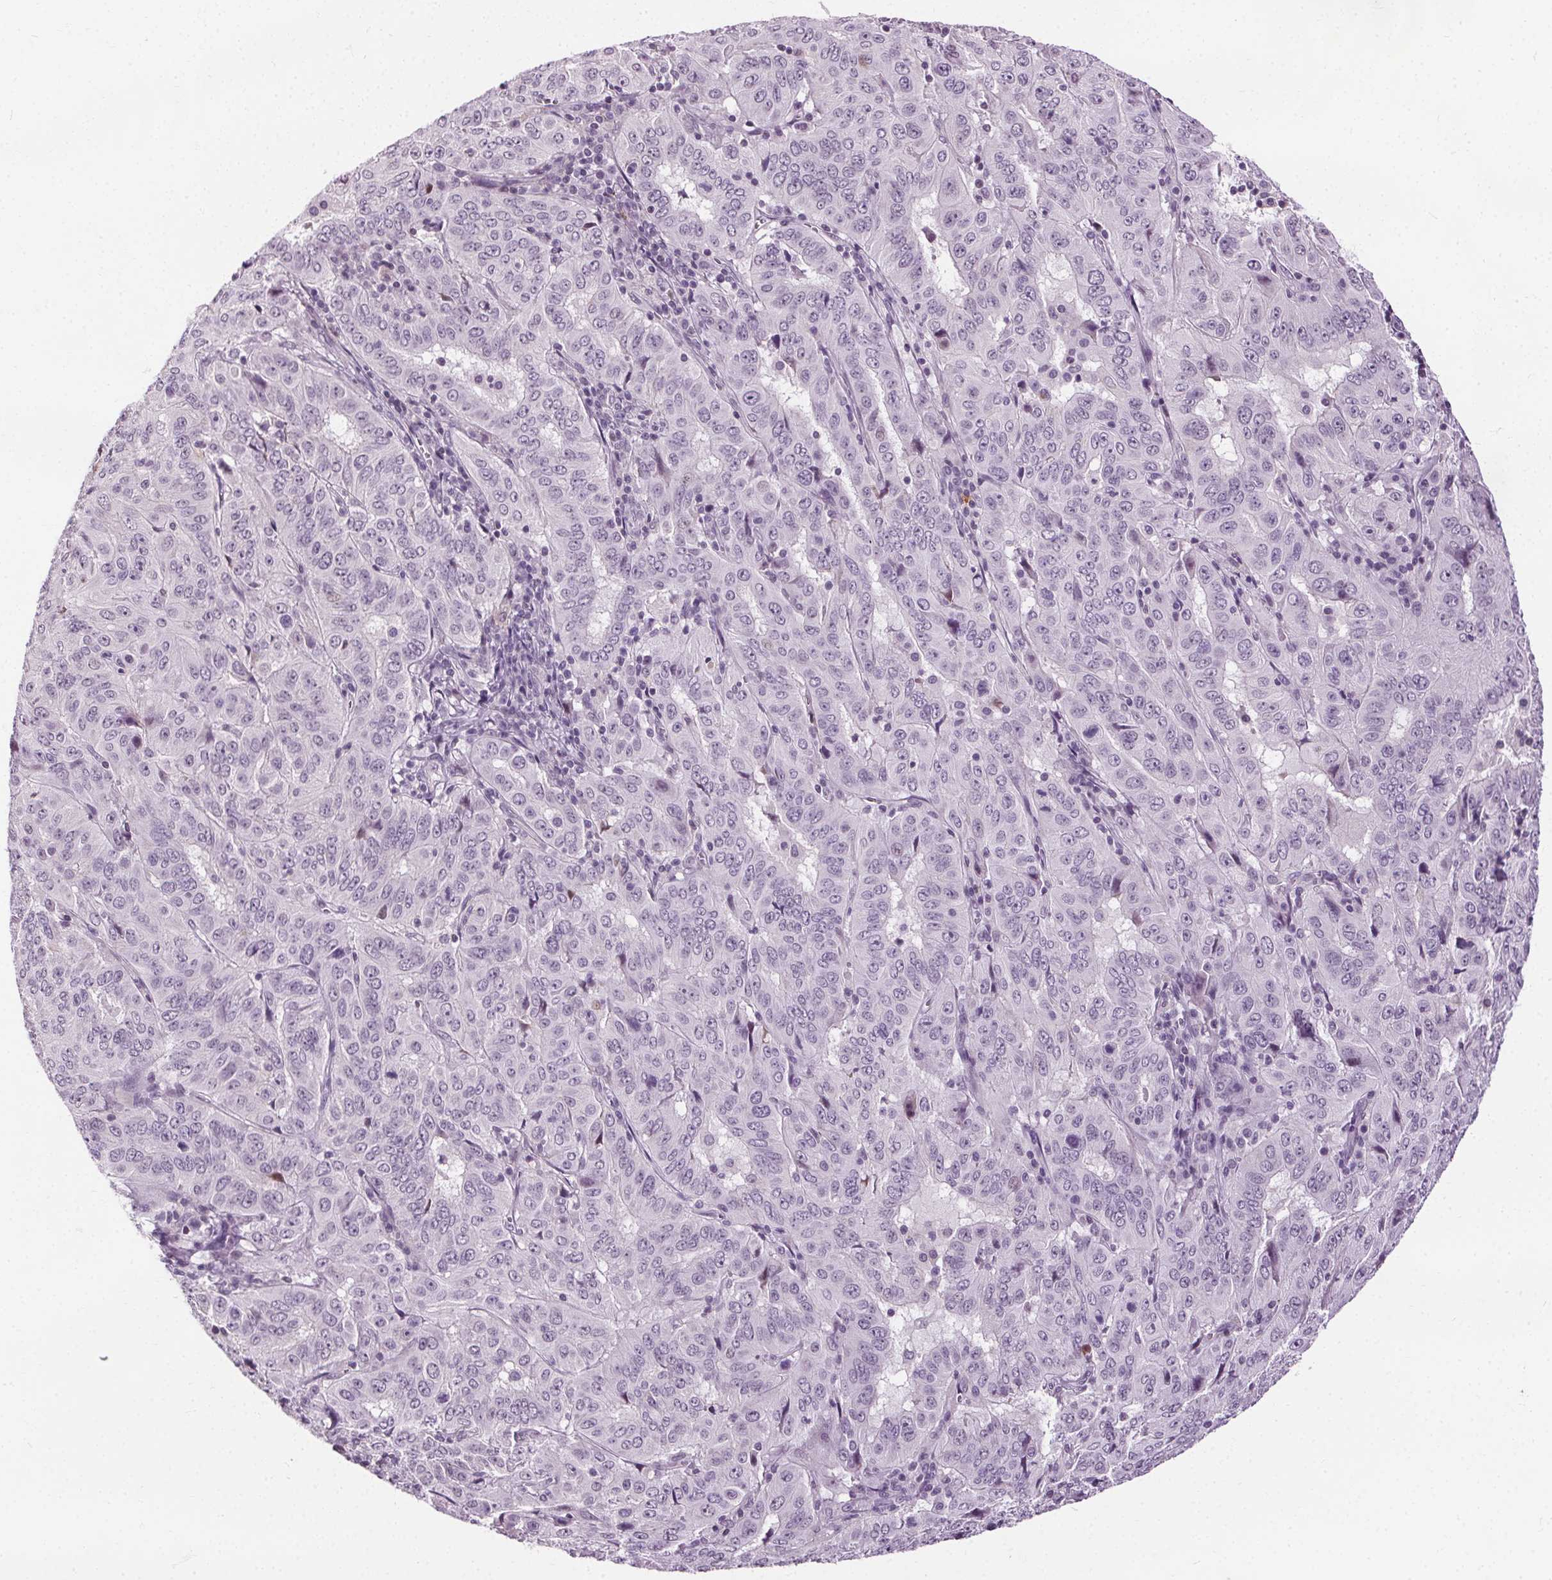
{"staining": {"intensity": "negative", "quantity": "none", "location": "none"}, "tissue": "pancreatic cancer", "cell_type": "Tumor cells", "image_type": "cancer", "snomed": [{"axis": "morphology", "description": "Adenocarcinoma, NOS"}, {"axis": "topography", "description": "Pancreas"}], "caption": "Pancreatic cancer (adenocarcinoma) was stained to show a protein in brown. There is no significant staining in tumor cells.", "gene": "CEBPA", "patient": {"sex": "male", "age": 63}}